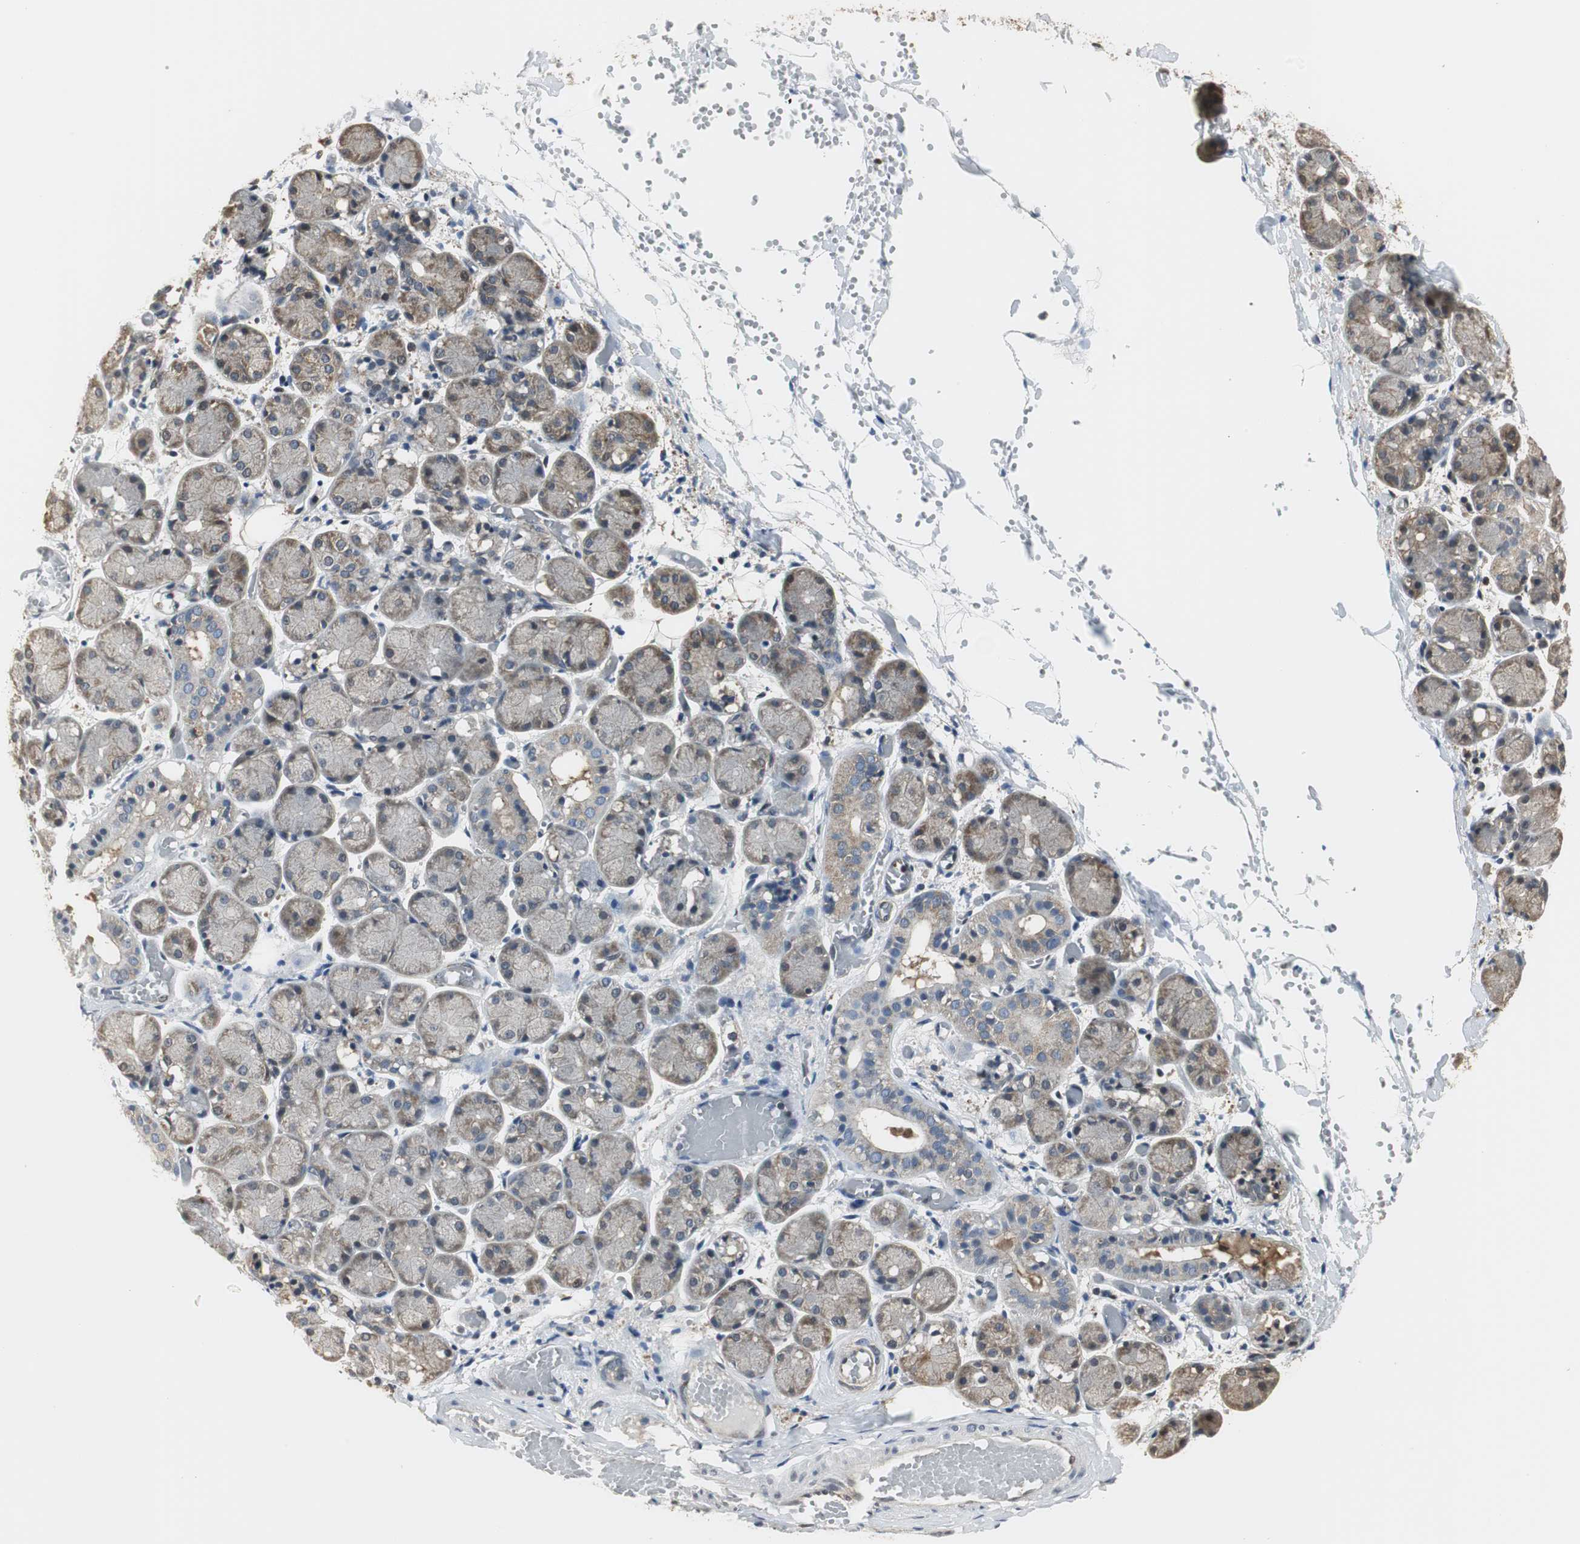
{"staining": {"intensity": "weak", "quantity": ">75%", "location": "cytoplasmic/membranous"}, "tissue": "salivary gland", "cell_type": "Glandular cells", "image_type": "normal", "snomed": [{"axis": "morphology", "description": "Normal tissue, NOS"}, {"axis": "topography", "description": "Salivary gland"}], "caption": "Immunohistochemical staining of normal human salivary gland shows >75% levels of weak cytoplasmic/membranous protein expression in approximately >75% of glandular cells. (brown staining indicates protein expression, while blue staining denotes nuclei).", "gene": "CCT5", "patient": {"sex": "female", "age": 24}}